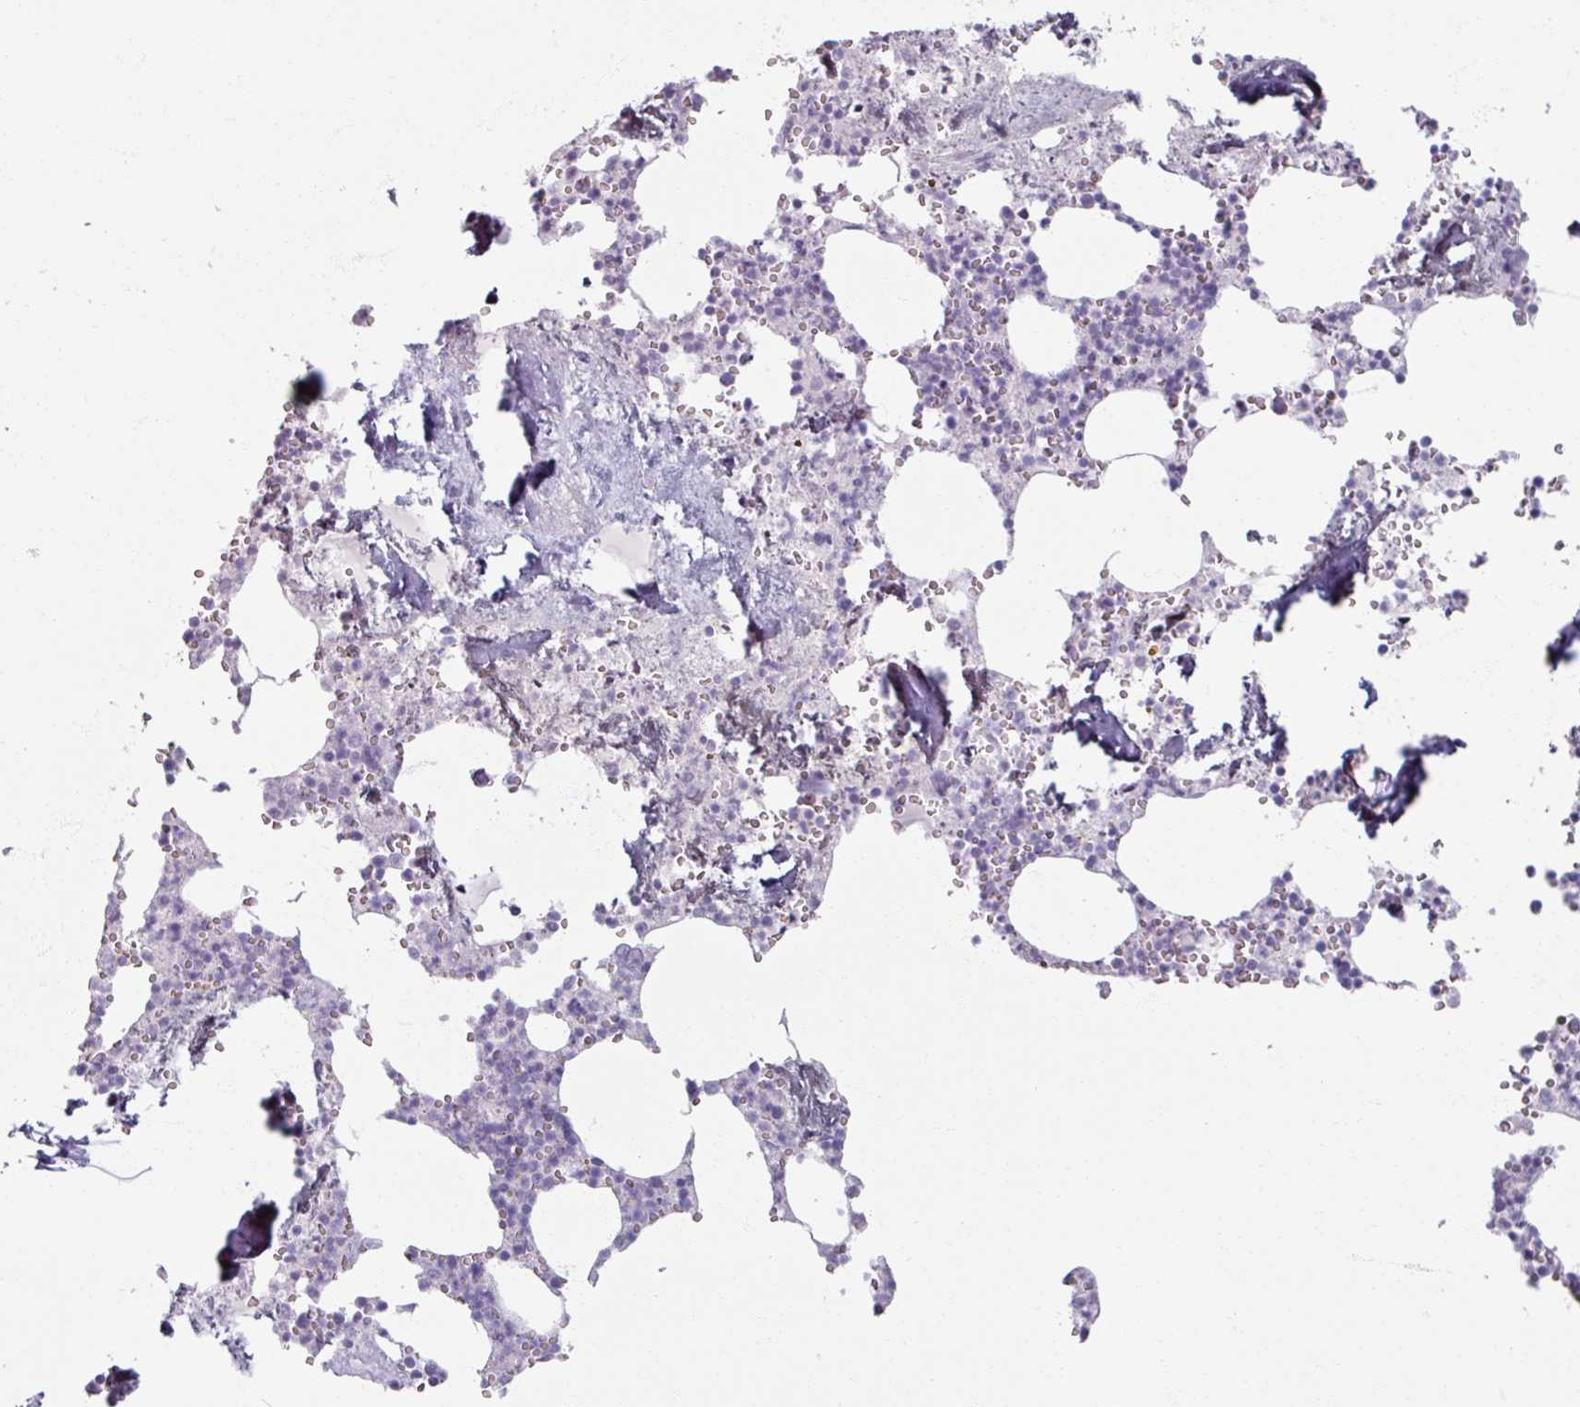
{"staining": {"intensity": "negative", "quantity": "none", "location": "none"}, "tissue": "bone marrow", "cell_type": "Hematopoietic cells", "image_type": "normal", "snomed": [{"axis": "morphology", "description": "Normal tissue, NOS"}, {"axis": "topography", "description": "Bone marrow"}], "caption": "The micrograph demonstrates no staining of hematopoietic cells in normal bone marrow. (Brightfield microscopy of DAB (3,3'-diaminobenzidine) immunohistochemistry at high magnification).", "gene": "TG", "patient": {"sex": "male", "age": 54}}